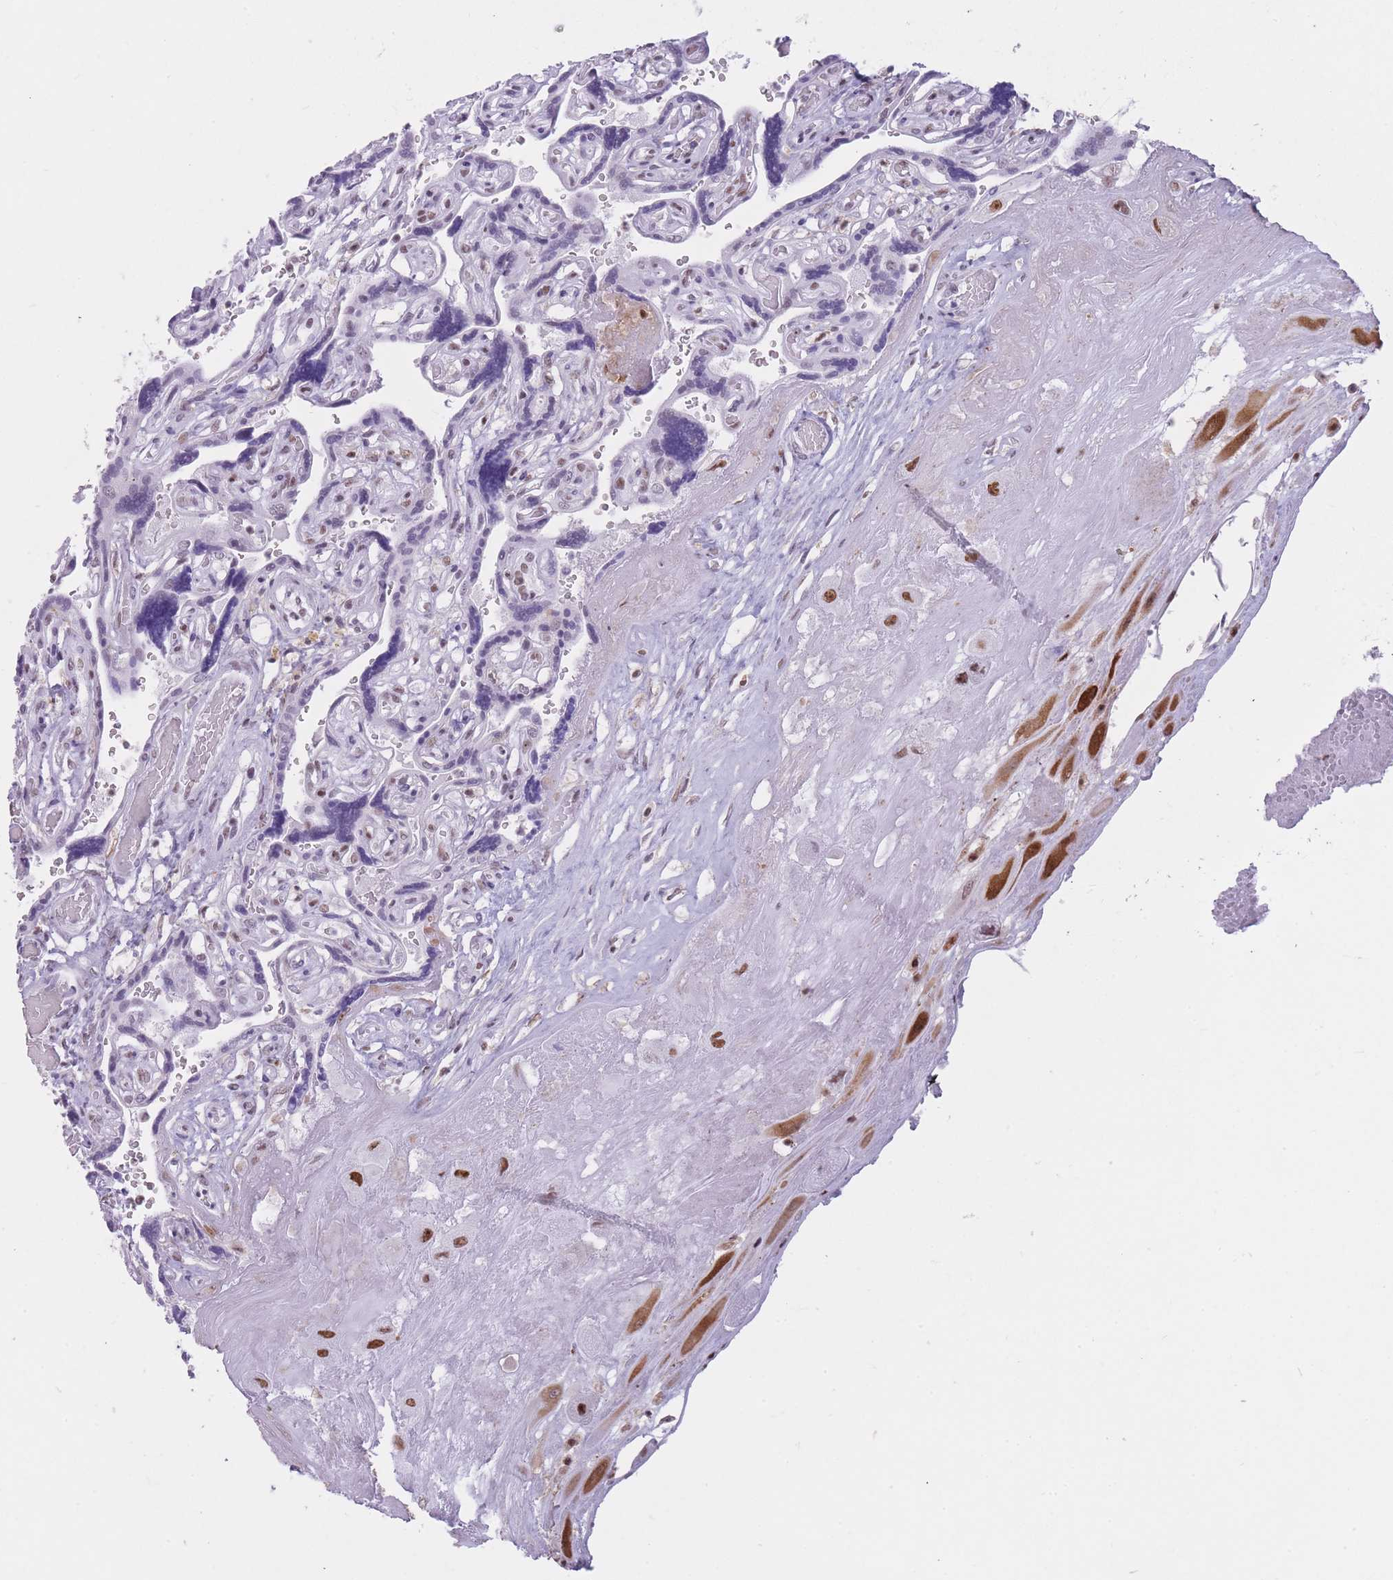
{"staining": {"intensity": "strong", "quantity": "25%-75%", "location": "cytoplasmic/membranous,nuclear"}, "tissue": "placenta", "cell_type": "Decidual cells", "image_type": "normal", "snomed": [{"axis": "morphology", "description": "Normal tissue, NOS"}, {"axis": "topography", "description": "Placenta"}], "caption": "Immunohistochemical staining of normal placenta demonstrates strong cytoplasmic/membranous,nuclear protein staining in approximately 25%-75% of decidual cells. (Brightfield microscopy of DAB IHC at high magnification).", "gene": "HNRNPUL1", "patient": {"sex": "female", "age": 32}}